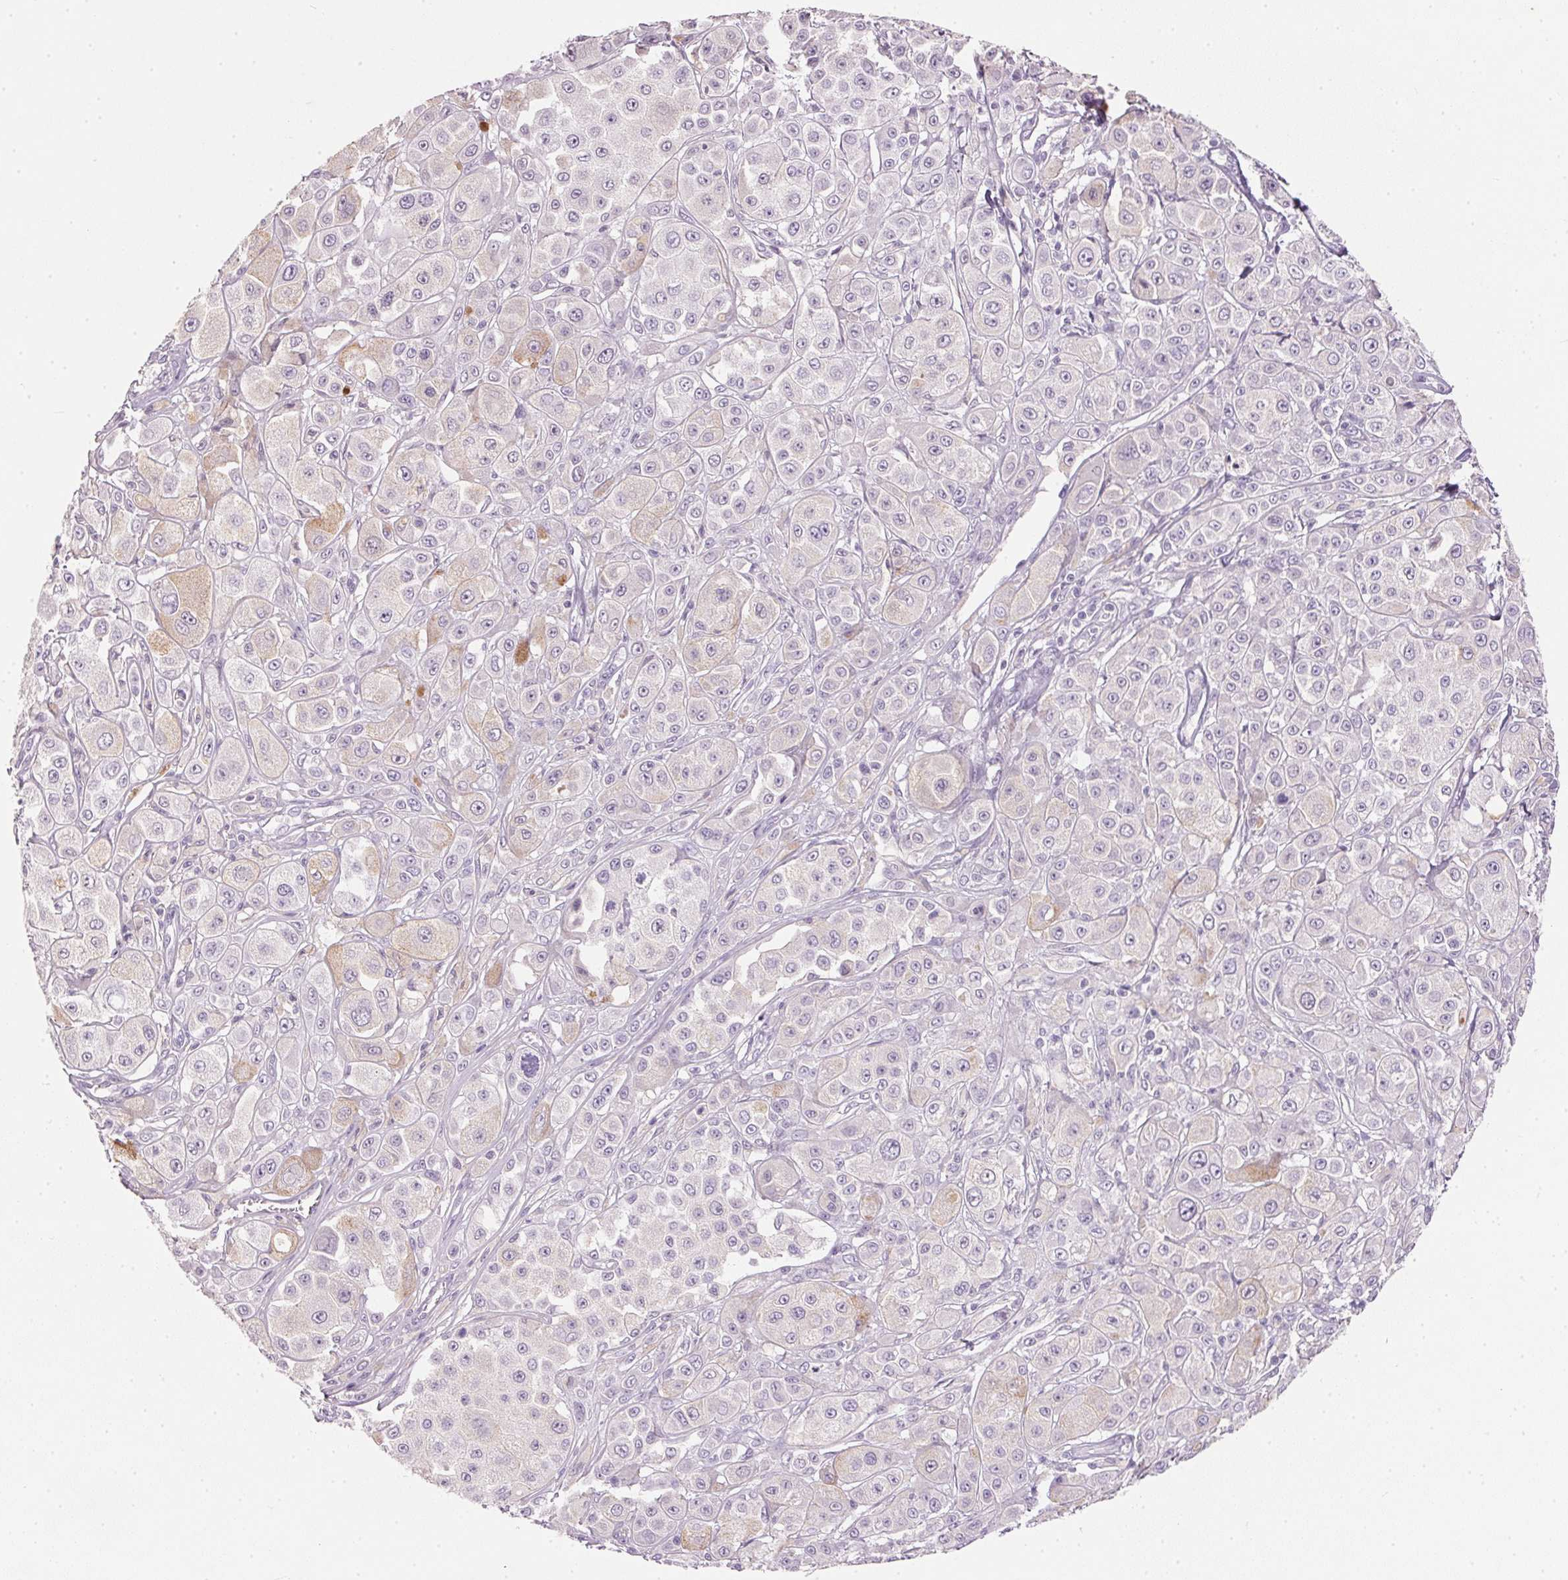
{"staining": {"intensity": "weak", "quantity": "<25%", "location": "cytoplasmic/membranous"}, "tissue": "melanoma", "cell_type": "Tumor cells", "image_type": "cancer", "snomed": [{"axis": "morphology", "description": "Malignant melanoma, NOS"}, {"axis": "topography", "description": "Skin"}], "caption": "Malignant melanoma was stained to show a protein in brown. There is no significant positivity in tumor cells. (DAB (3,3'-diaminobenzidine) immunohistochemistry (IHC) visualized using brightfield microscopy, high magnification).", "gene": "HSD17B1", "patient": {"sex": "male", "age": 67}}